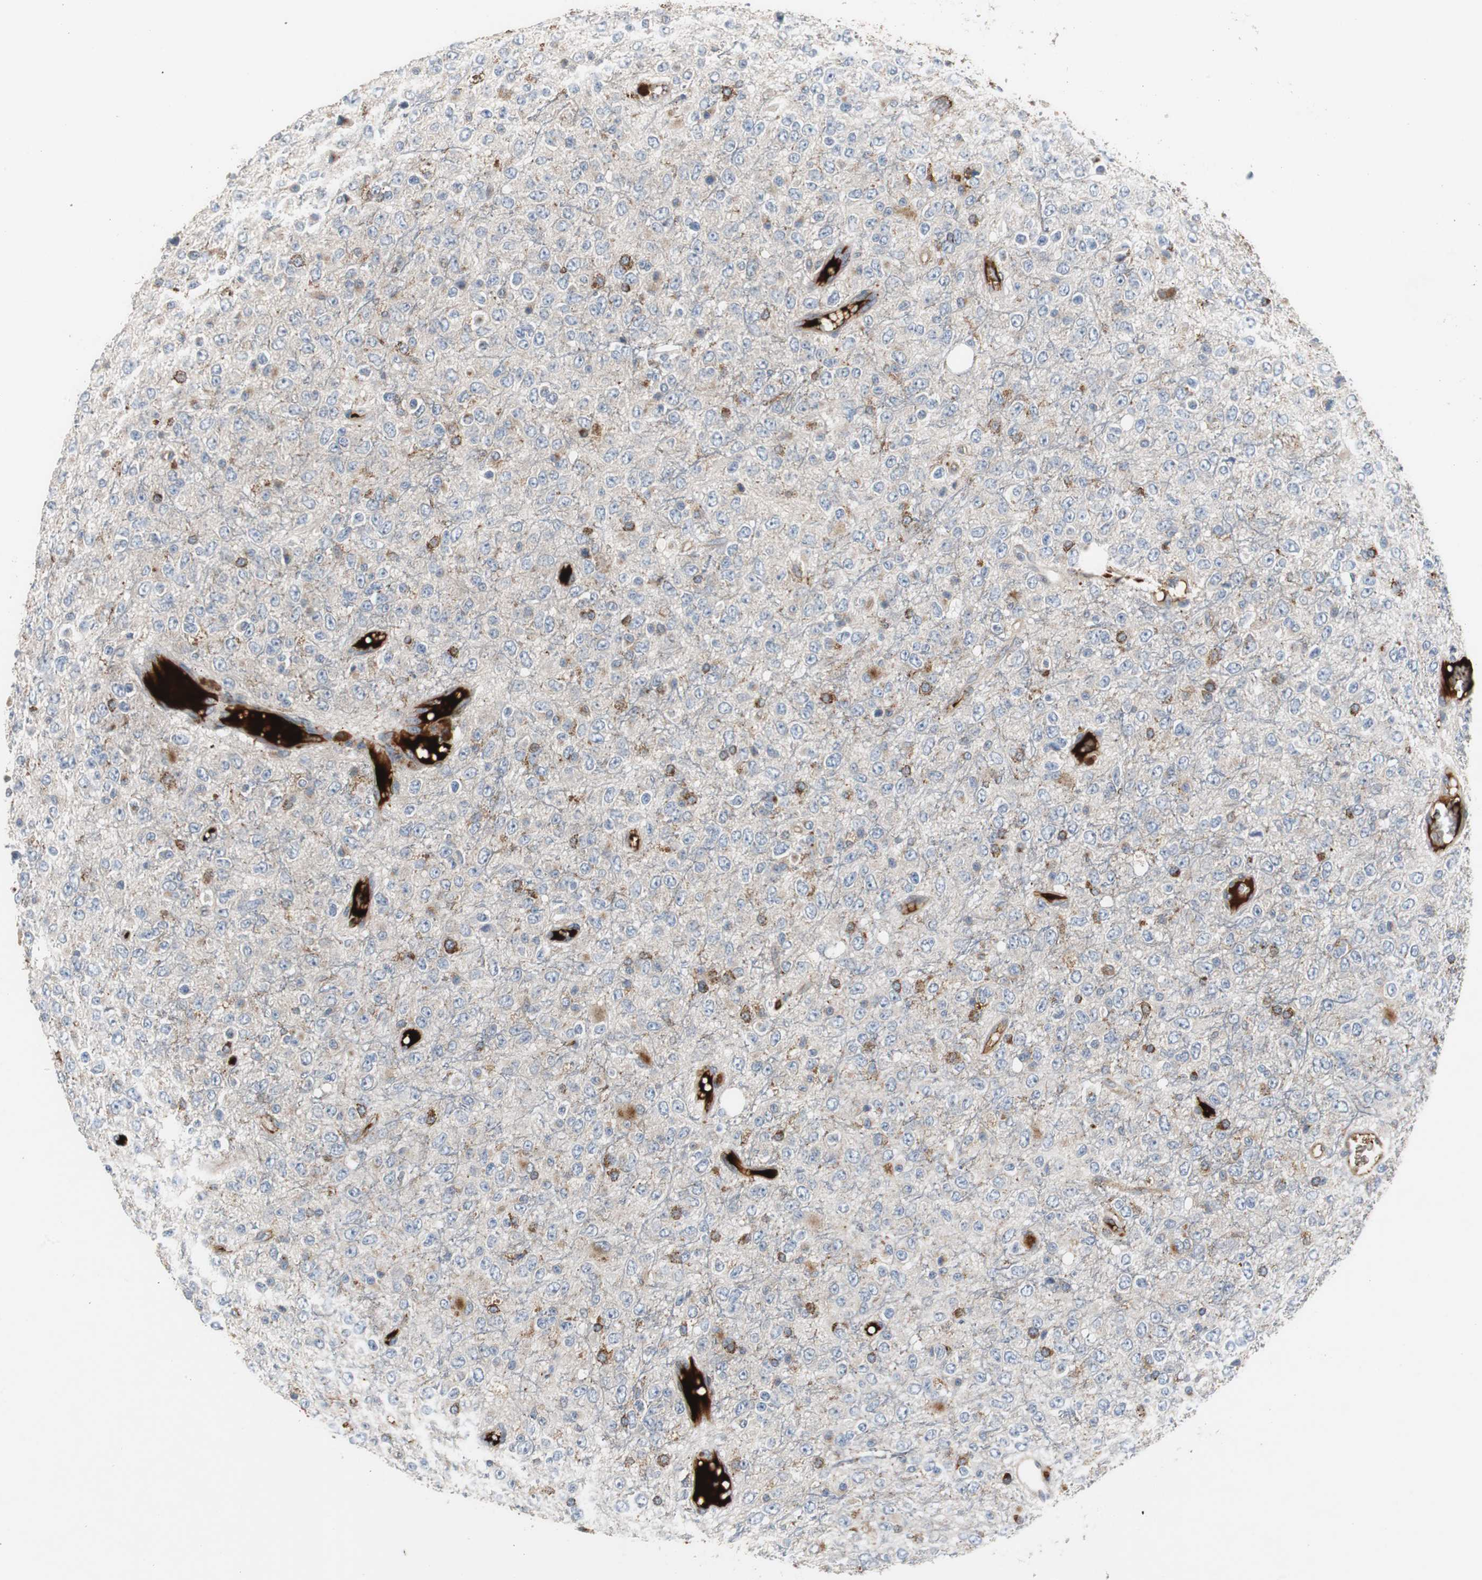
{"staining": {"intensity": "moderate", "quantity": "<25%", "location": "cytoplasmic/membranous"}, "tissue": "glioma", "cell_type": "Tumor cells", "image_type": "cancer", "snomed": [{"axis": "morphology", "description": "Glioma, malignant, High grade"}, {"axis": "topography", "description": "pancreas cauda"}], "caption": "Moderate cytoplasmic/membranous staining for a protein is present in approximately <25% of tumor cells of glioma using IHC.", "gene": "SORT1", "patient": {"sex": "male", "age": 60}}